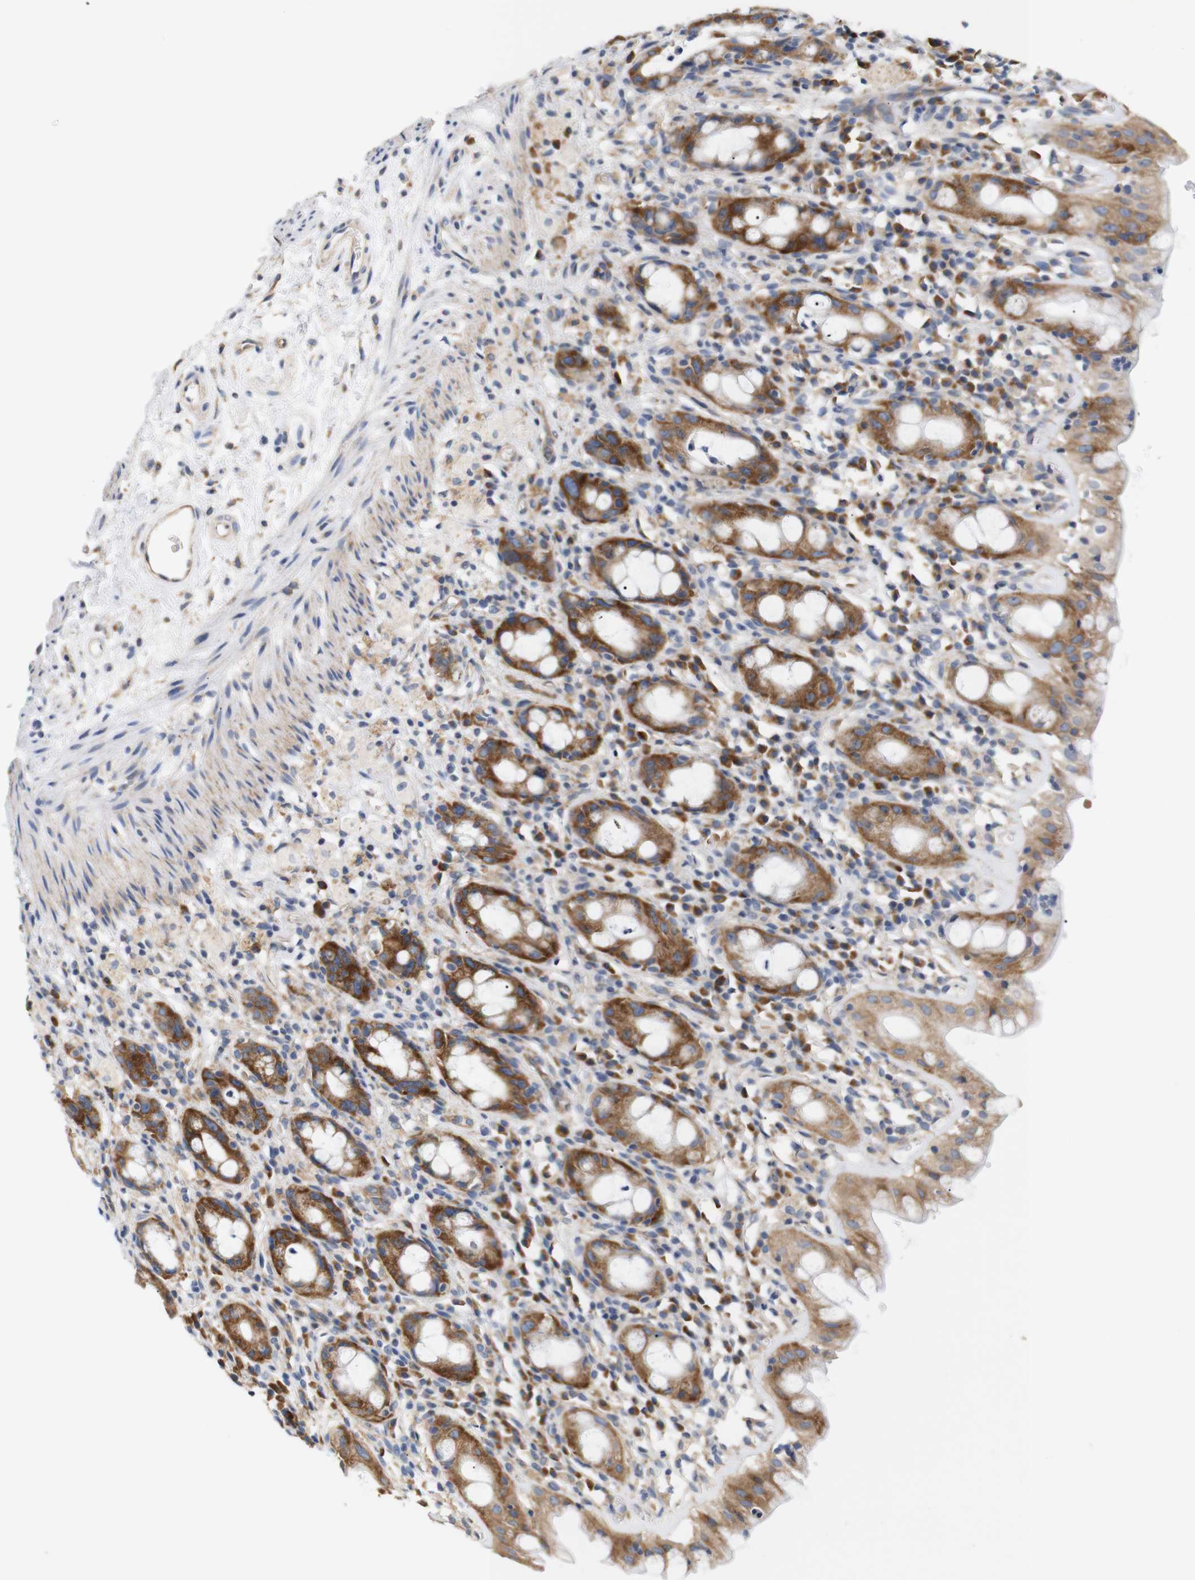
{"staining": {"intensity": "strong", "quantity": ">75%", "location": "cytoplasmic/membranous"}, "tissue": "rectum", "cell_type": "Glandular cells", "image_type": "normal", "snomed": [{"axis": "morphology", "description": "Normal tissue, NOS"}, {"axis": "topography", "description": "Rectum"}], "caption": "Immunohistochemistry (IHC) image of unremarkable human rectum stained for a protein (brown), which shows high levels of strong cytoplasmic/membranous positivity in about >75% of glandular cells.", "gene": "TRIM5", "patient": {"sex": "male", "age": 44}}